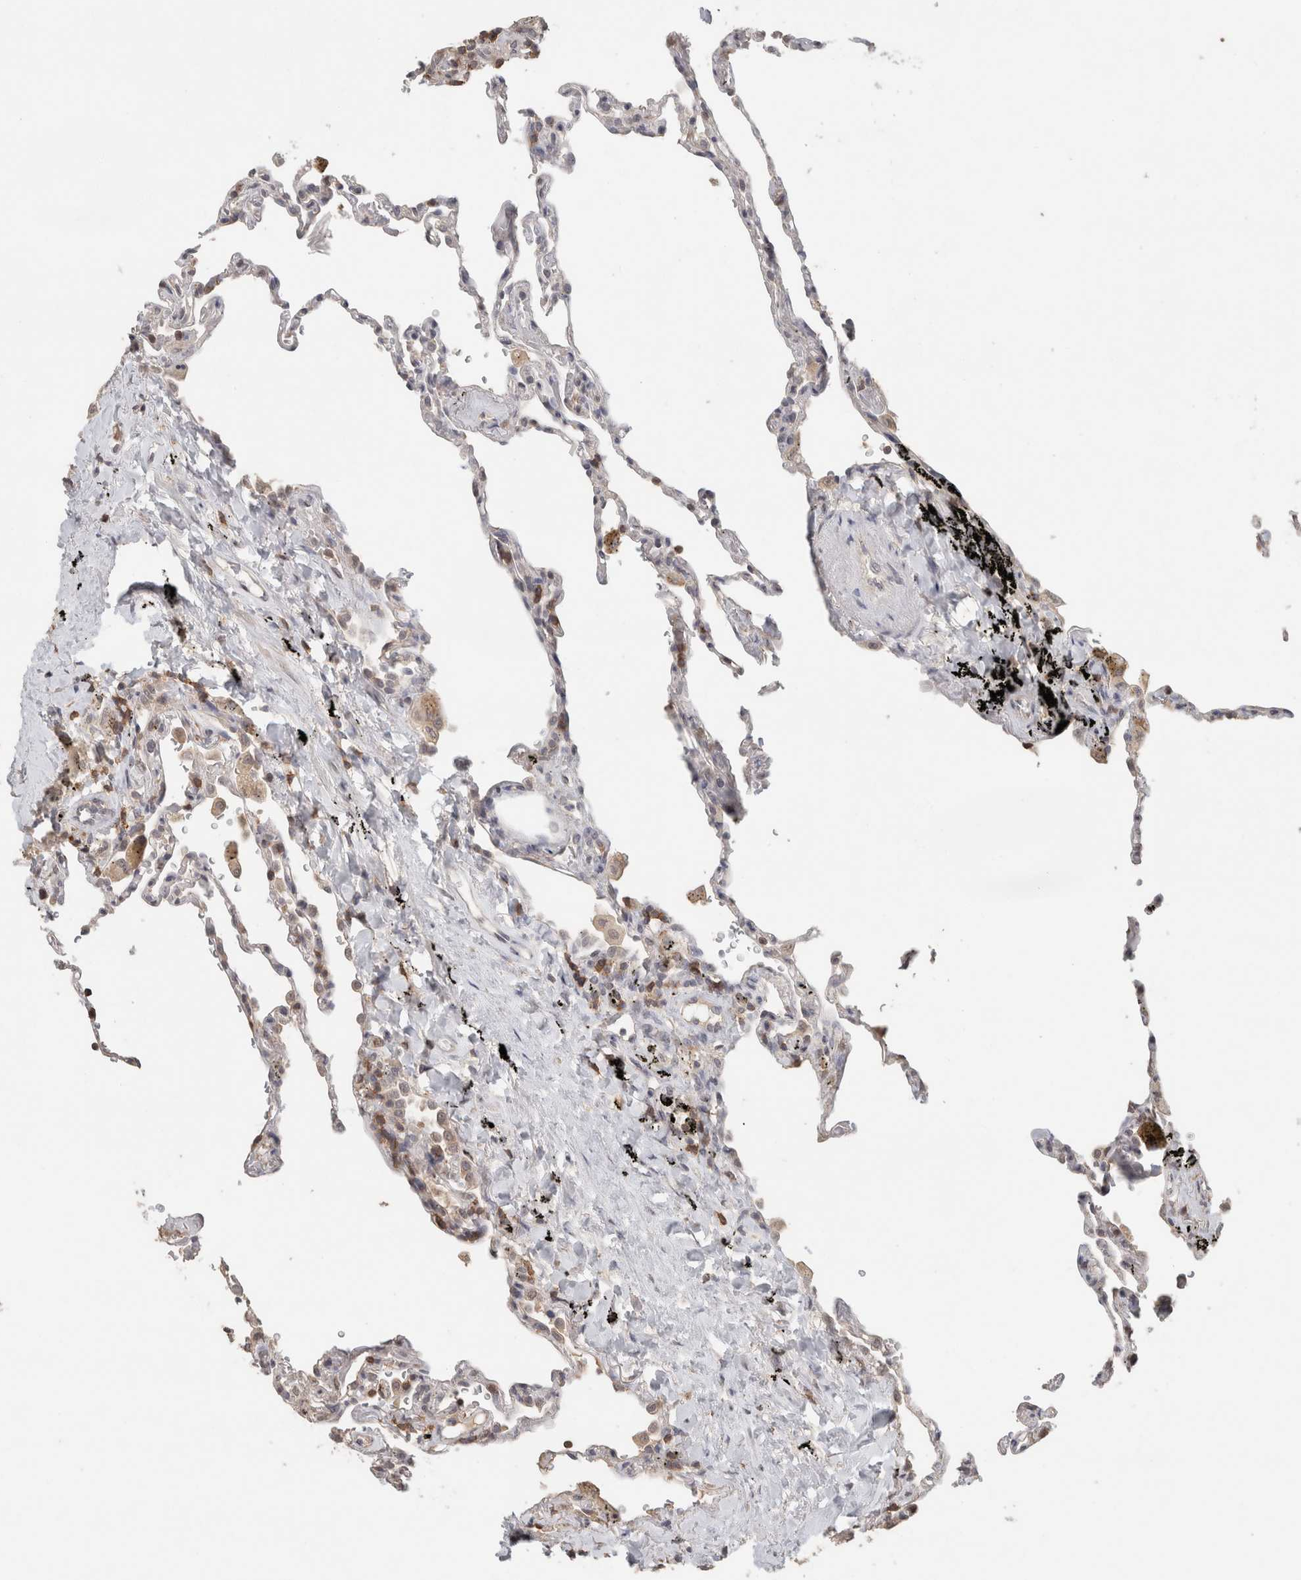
{"staining": {"intensity": "negative", "quantity": "none", "location": "none"}, "tissue": "lung", "cell_type": "Alveolar cells", "image_type": "normal", "snomed": [{"axis": "morphology", "description": "Normal tissue, NOS"}, {"axis": "topography", "description": "Lung"}], "caption": "An IHC image of unremarkable lung is shown. There is no staining in alveolar cells of lung. The staining is performed using DAB brown chromogen with nuclei counter-stained in using hematoxylin.", "gene": "TRAT1", "patient": {"sex": "male", "age": 59}}